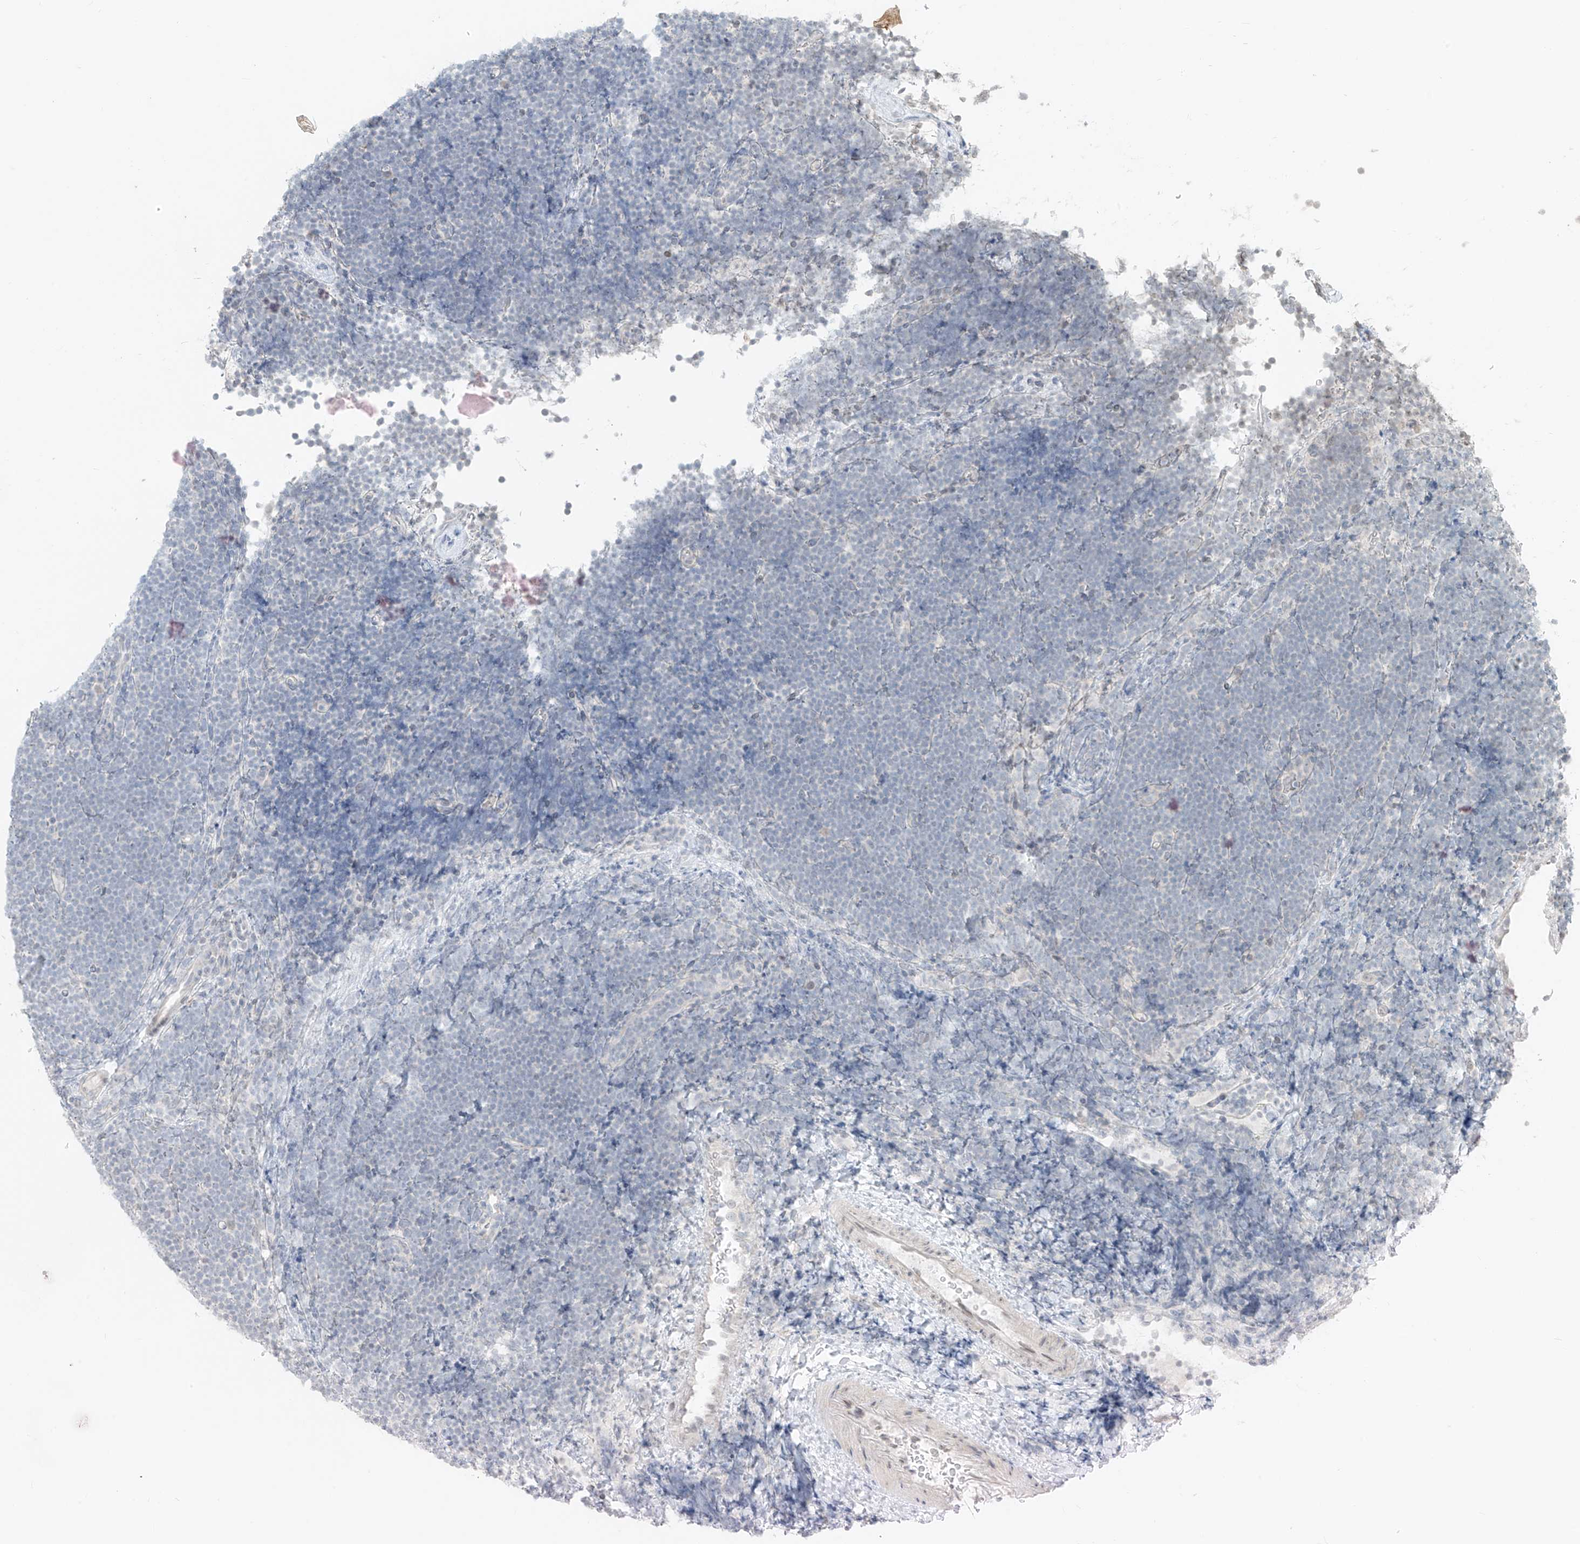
{"staining": {"intensity": "negative", "quantity": "none", "location": "none"}, "tissue": "lymphoma", "cell_type": "Tumor cells", "image_type": "cancer", "snomed": [{"axis": "morphology", "description": "Malignant lymphoma, non-Hodgkin's type, High grade"}, {"axis": "topography", "description": "Lymph node"}], "caption": "High-grade malignant lymphoma, non-Hodgkin's type was stained to show a protein in brown. There is no significant staining in tumor cells.", "gene": "OSBPL7", "patient": {"sex": "male", "age": 13}}